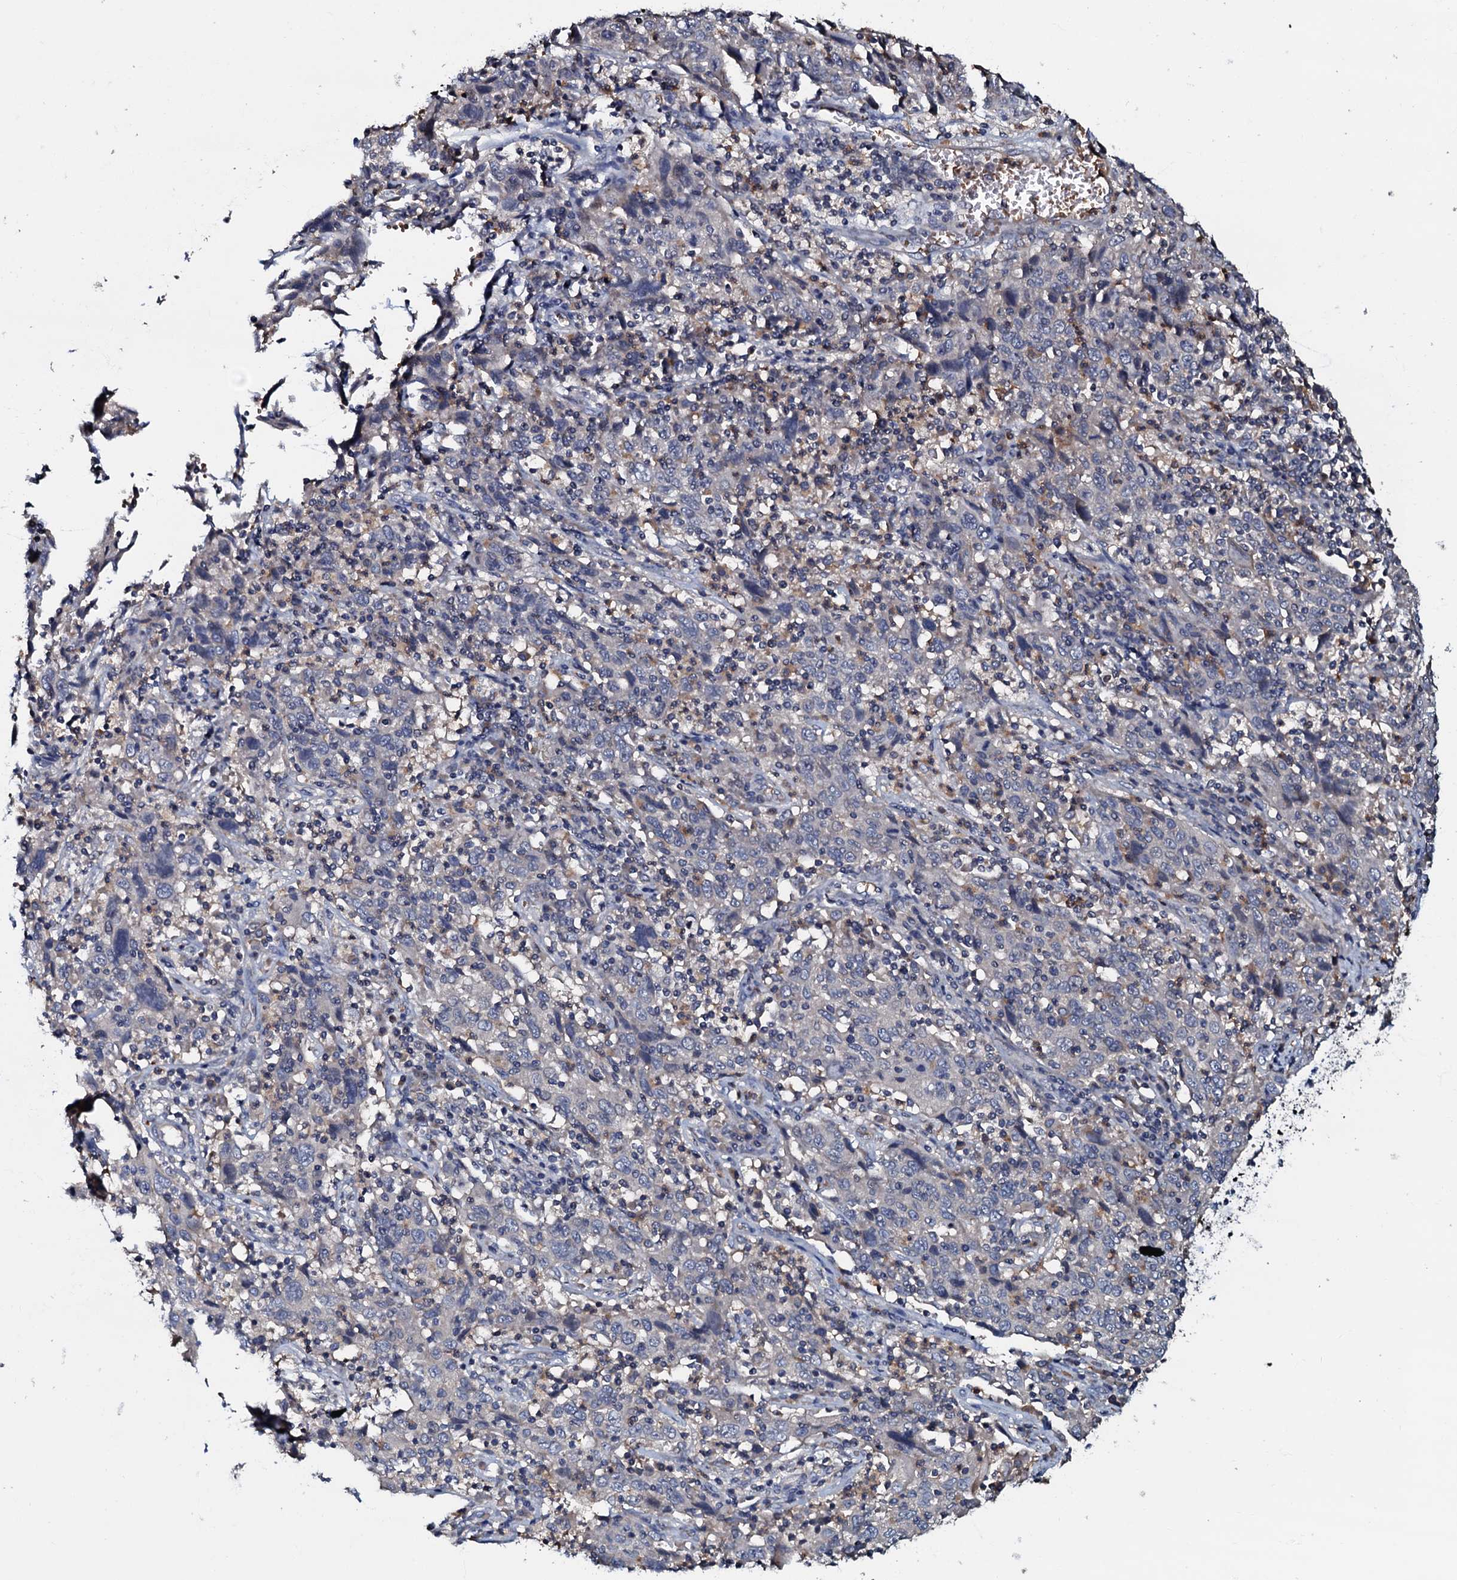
{"staining": {"intensity": "negative", "quantity": "none", "location": "none"}, "tissue": "cervical cancer", "cell_type": "Tumor cells", "image_type": "cancer", "snomed": [{"axis": "morphology", "description": "Squamous cell carcinoma, NOS"}, {"axis": "topography", "description": "Cervix"}], "caption": "This is an immunohistochemistry (IHC) image of human cervical cancer. There is no staining in tumor cells.", "gene": "CPNE2", "patient": {"sex": "female", "age": 46}}